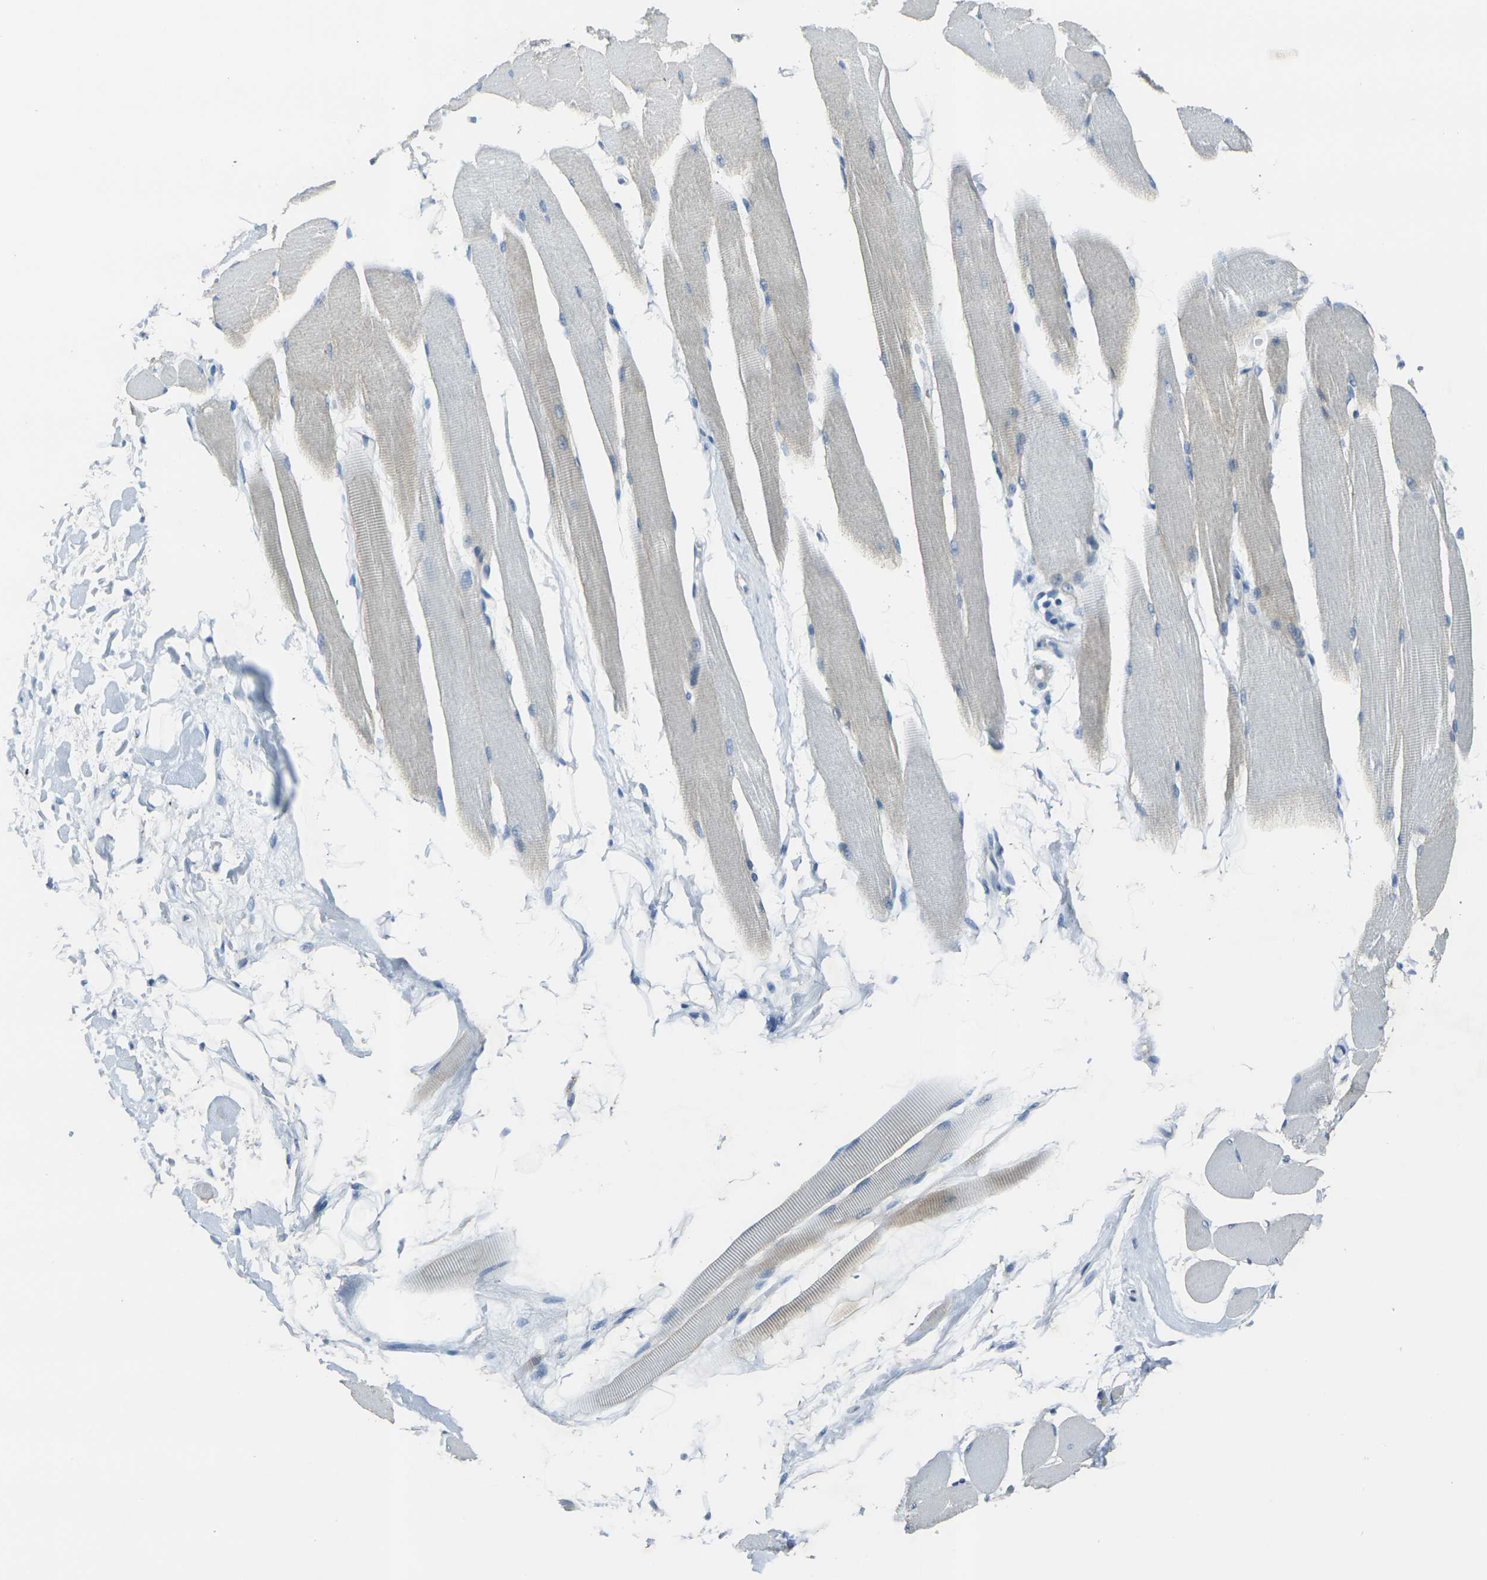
{"staining": {"intensity": "weak", "quantity": "25%-75%", "location": "cytoplasmic/membranous"}, "tissue": "skeletal muscle", "cell_type": "Myocytes", "image_type": "normal", "snomed": [{"axis": "morphology", "description": "Normal tissue, NOS"}, {"axis": "topography", "description": "Skeletal muscle"}, {"axis": "topography", "description": "Peripheral nerve tissue"}], "caption": "Normal skeletal muscle displays weak cytoplasmic/membranous staining in approximately 25%-75% of myocytes, visualized by immunohistochemistry.", "gene": "ANKRD46", "patient": {"sex": "female", "age": 84}}